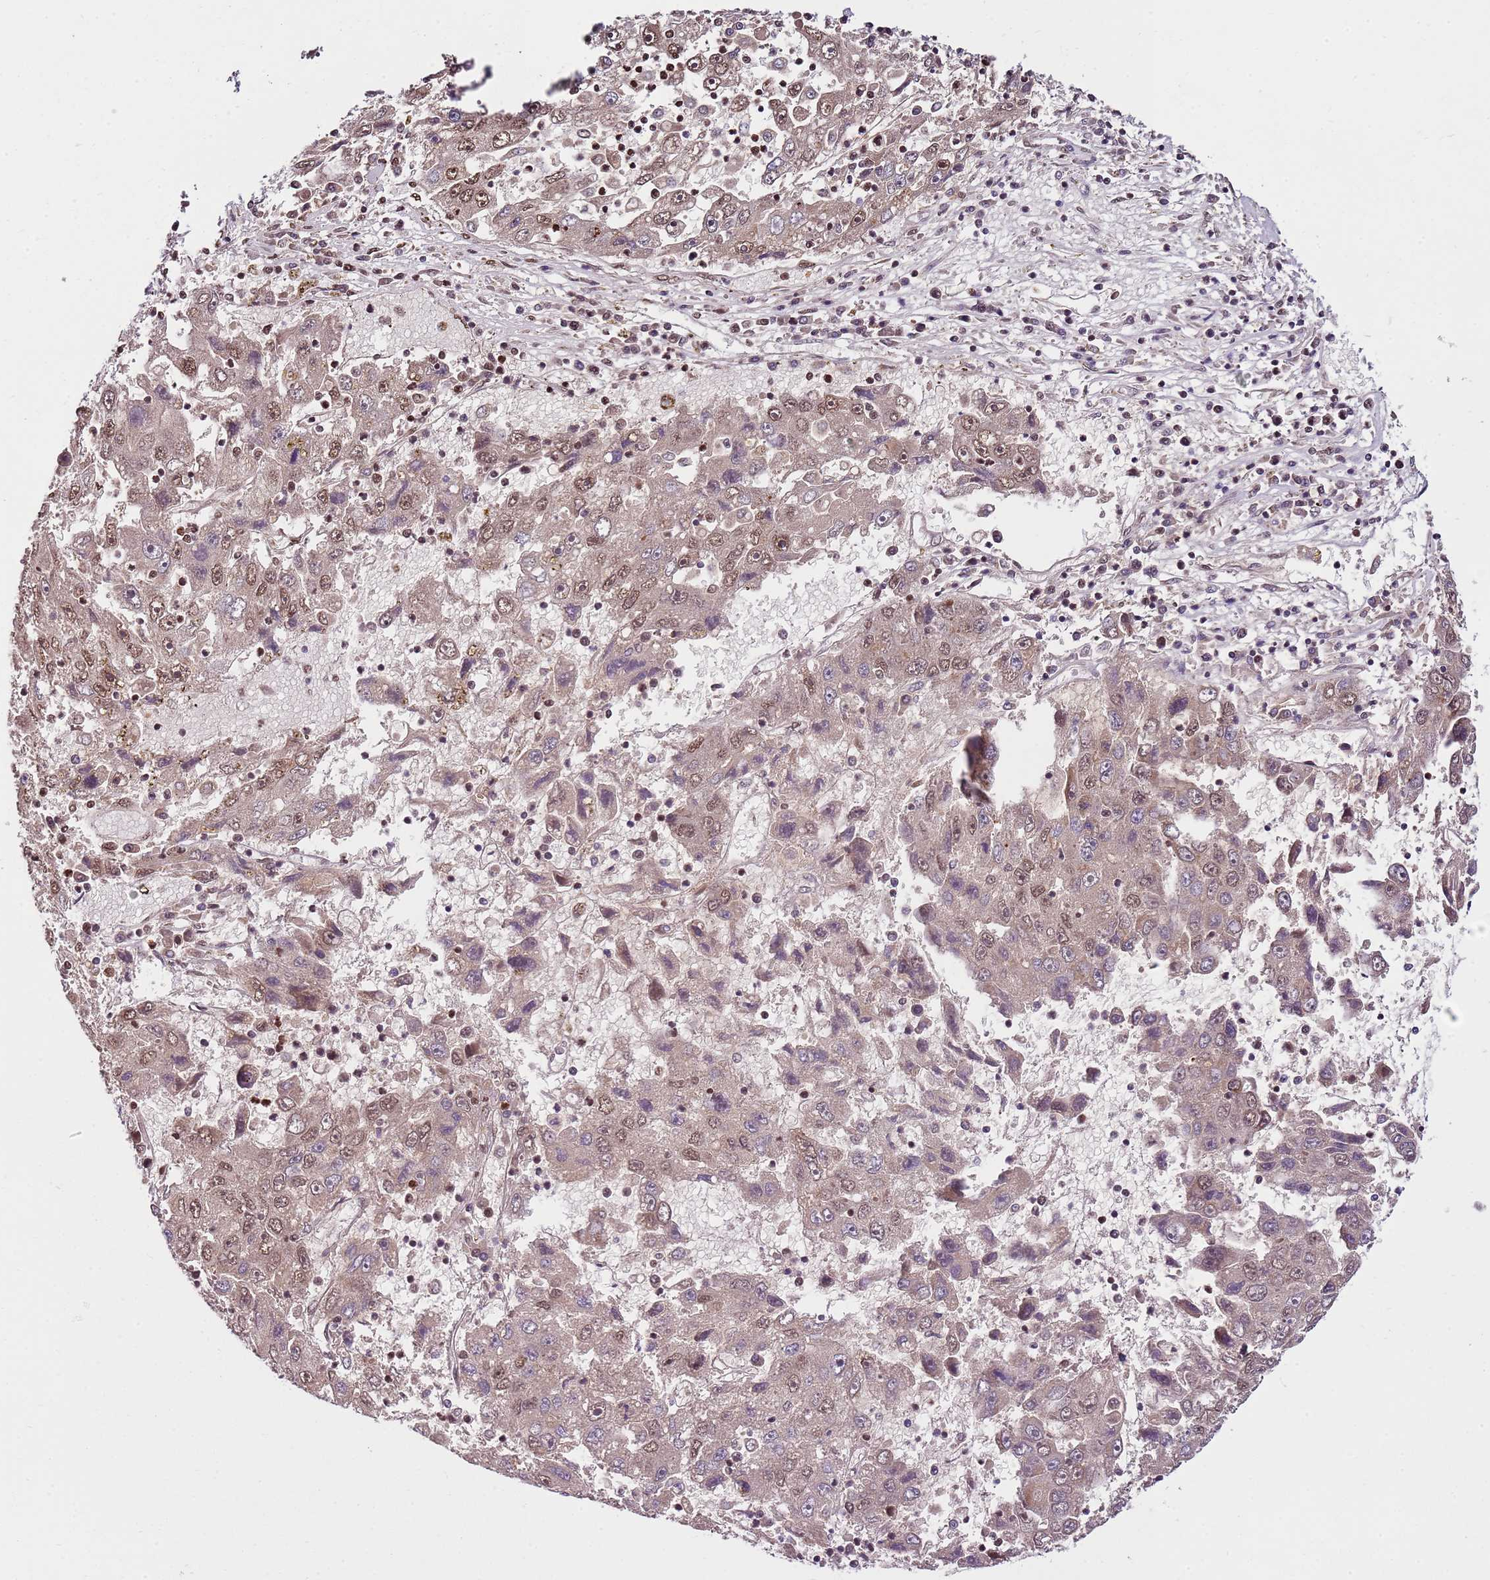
{"staining": {"intensity": "moderate", "quantity": "<25%", "location": "nuclear"}, "tissue": "liver cancer", "cell_type": "Tumor cells", "image_type": "cancer", "snomed": [{"axis": "morphology", "description": "Carcinoma, Hepatocellular, NOS"}, {"axis": "topography", "description": "Liver"}], "caption": "Human liver cancer stained with a protein marker reveals moderate staining in tumor cells.", "gene": "ZBTB12", "patient": {"sex": "male", "age": 49}}